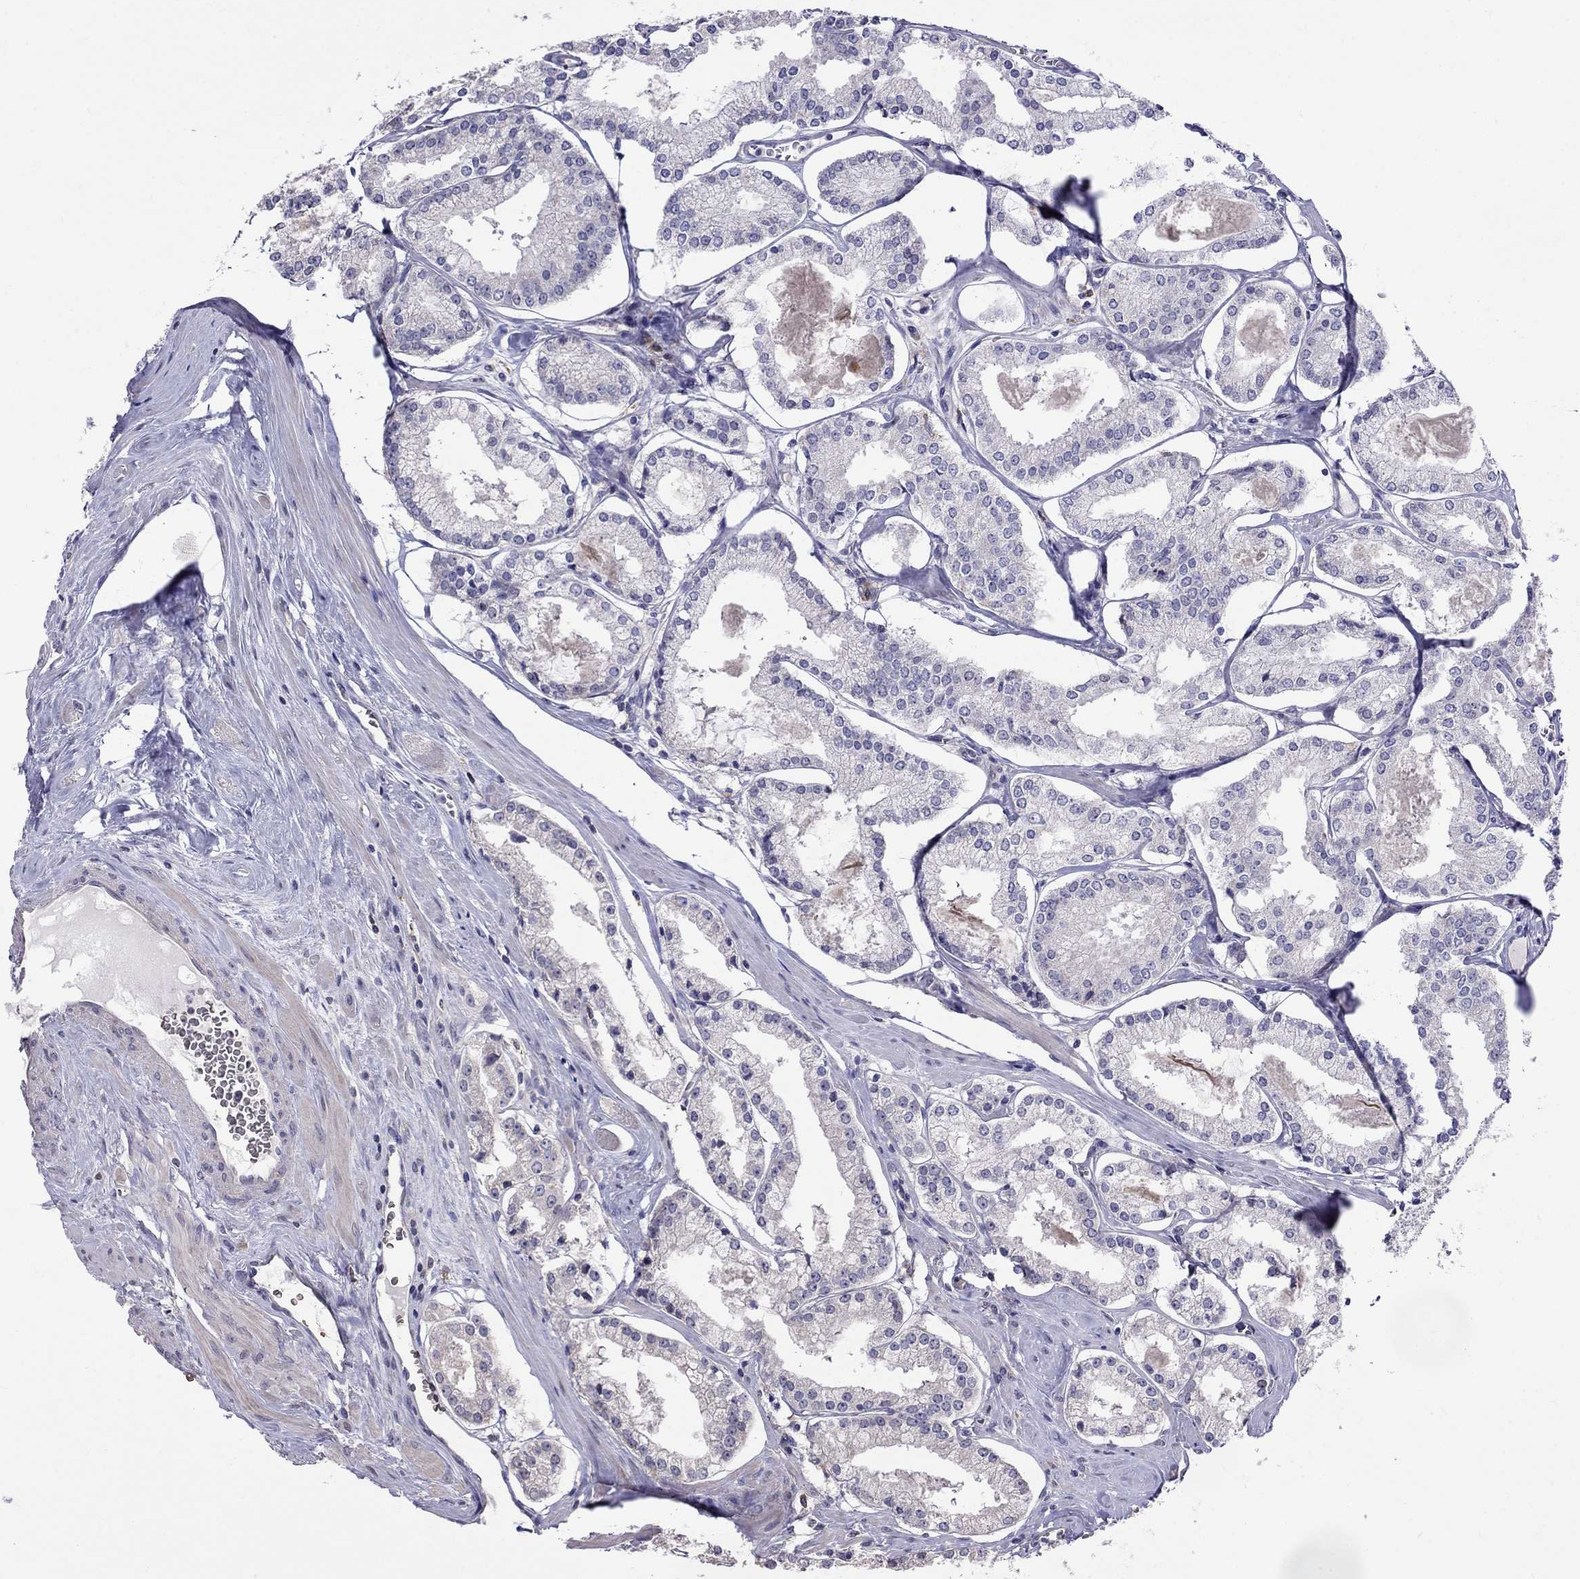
{"staining": {"intensity": "negative", "quantity": "none", "location": "none"}, "tissue": "prostate cancer", "cell_type": "Tumor cells", "image_type": "cancer", "snomed": [{"axis": "morphology", "description": "Adenocarcinoma, NOS"}, {"axis": "topography", "description": "Prostate"}], "caption": "This micrograph is of prostate adenocarcinoma stained with IHC to label a protein in brown with the nuclei are counter-stained blue. There is no staining in tumor cells. (DAB immunohistochemistry visualized using brightfield microscopy, high magnification).", "gene": "ADAM28", "patient": {"sex": "male", "age": 72}}